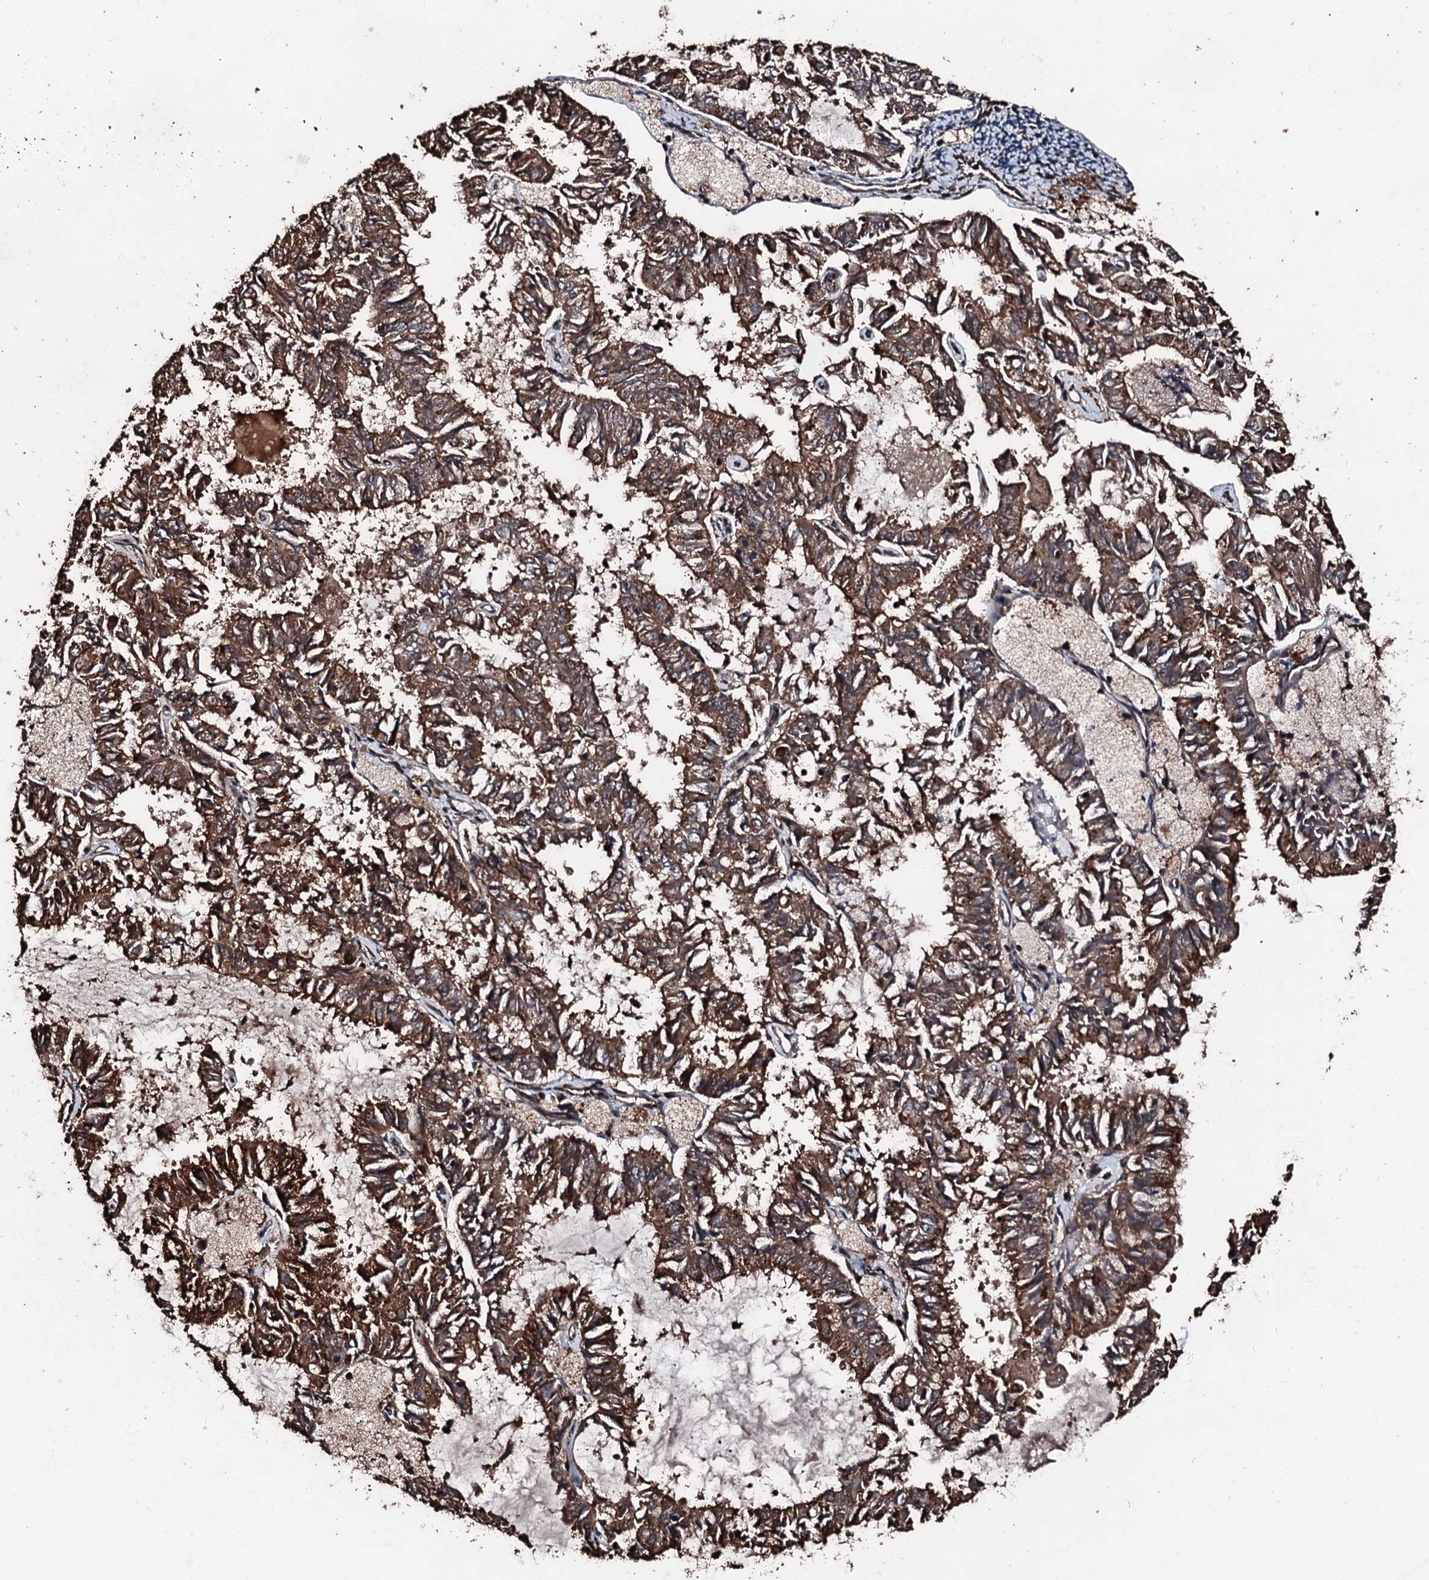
{"staining": {"intensity": "strong", "quantity": ">75%", "location": "cytoplasmic/membranous"}, "tissue": "endometrial cancer", "cell_type": "Tumor cells", "image_type": "cancer", "snomed": [{"axis": "morphology", "description": "Adenocarcinoma, NOS"}, {"axis": "topography", "description": "Endometrium"}], "caption": "A high amount of strong cytoplasmic/membranous staining is seen in approximately >75% of tumor cells in endometrial cancer tissue. The protein of interest is shown in brown color, while the nuclei are stained blue.", "gene": "KIF18A", "patient": {"sex": "female", "age": 57}}